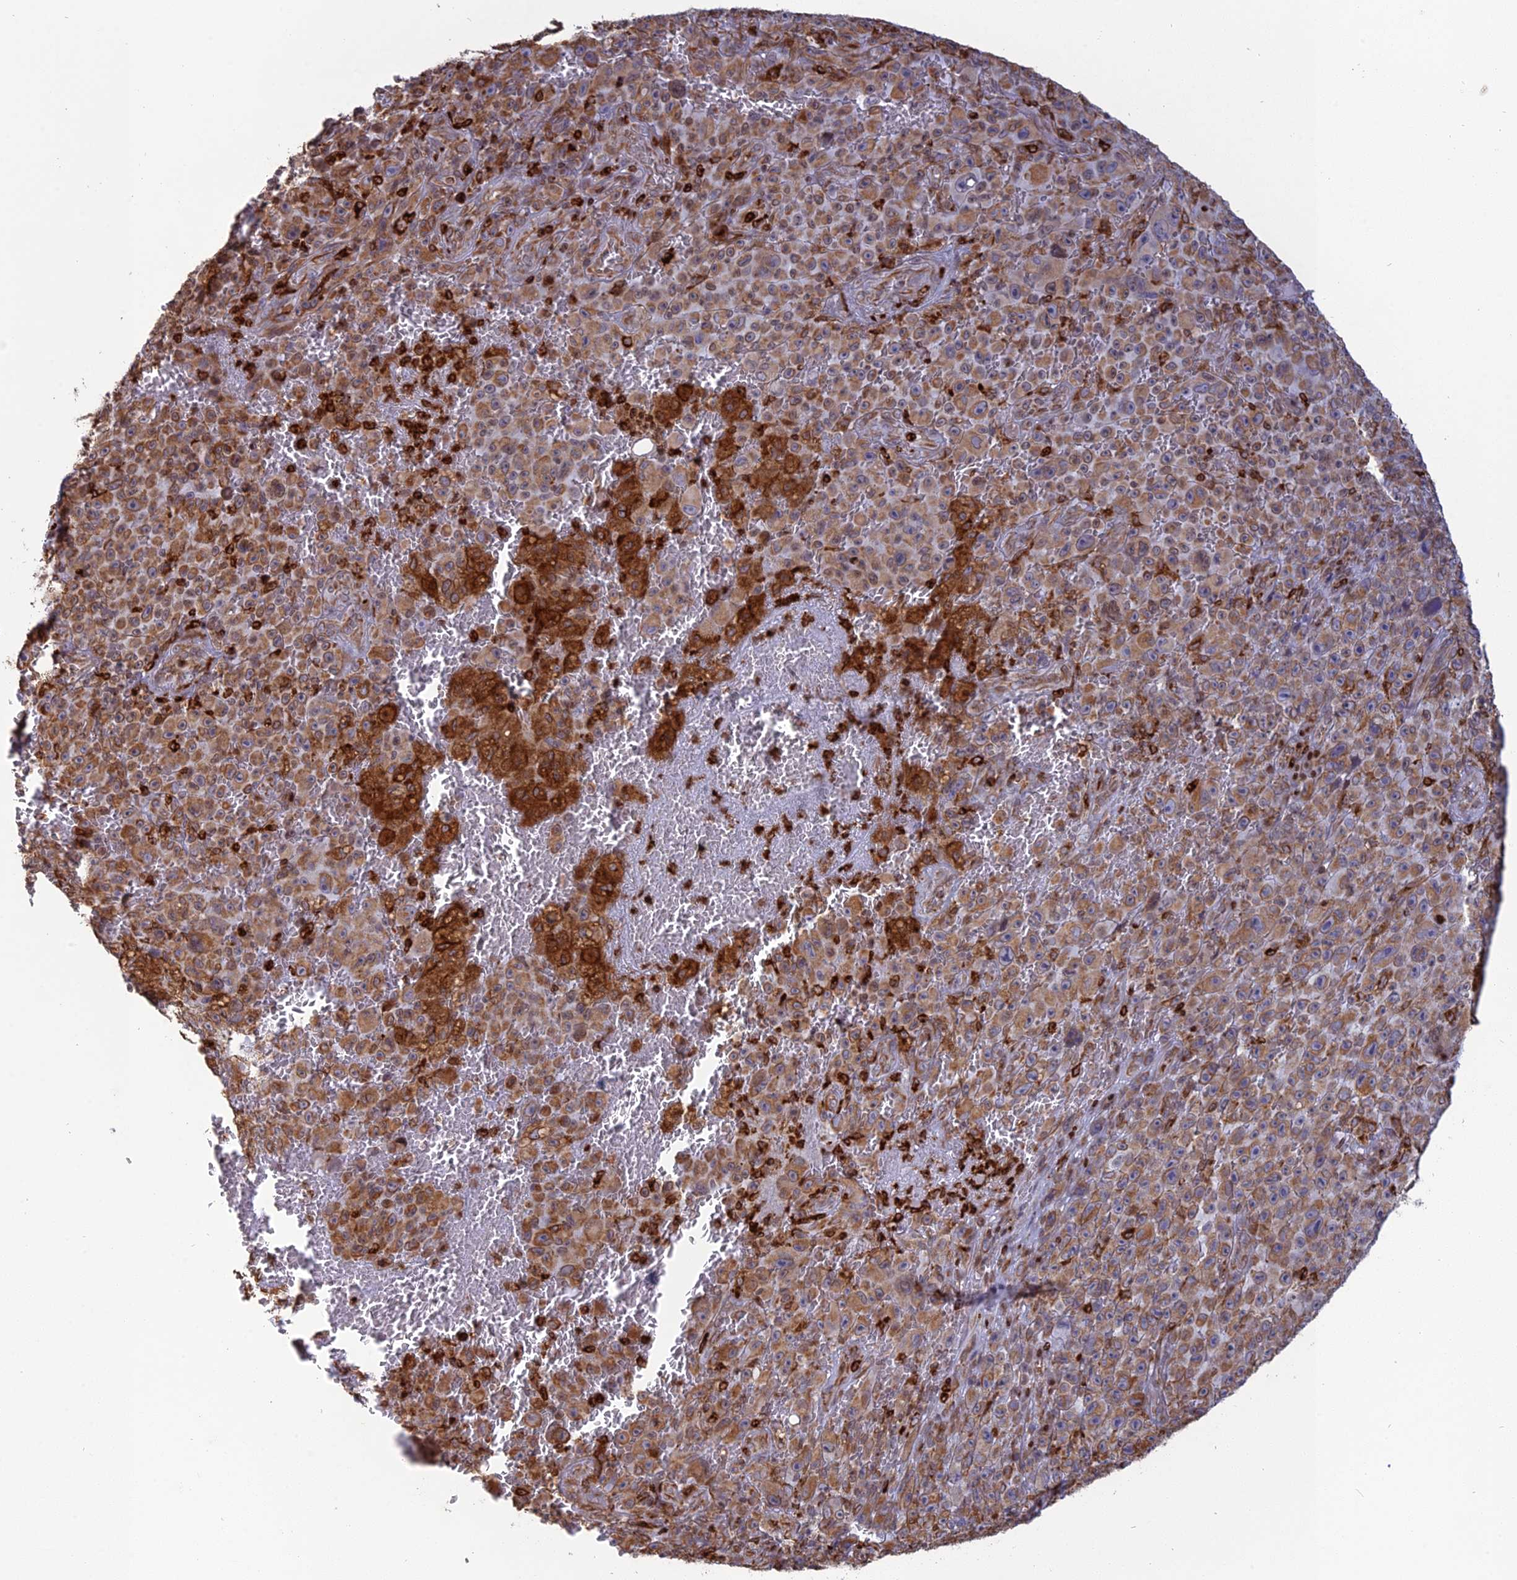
{"staining": {"intensity": "moderate", "quantity": ">75%", "location": "cytoplasmic/membranous"}, "tissue": "melanoma", "cell_type": "Tumor cells", "image_type": "cancer", "snomed": [{"axis": "morphology", "description": "Malignant melanoma, NOS"}, {"axis": "topography", "description": "Skin"}], "caption": "A micrograph of melanoma stained for a protein demonstrates moderate cytoplasmic/membranous brown staining in tumor cells.", "gene": "APOBR", "patient": {"sex": "female", "age": 82}}